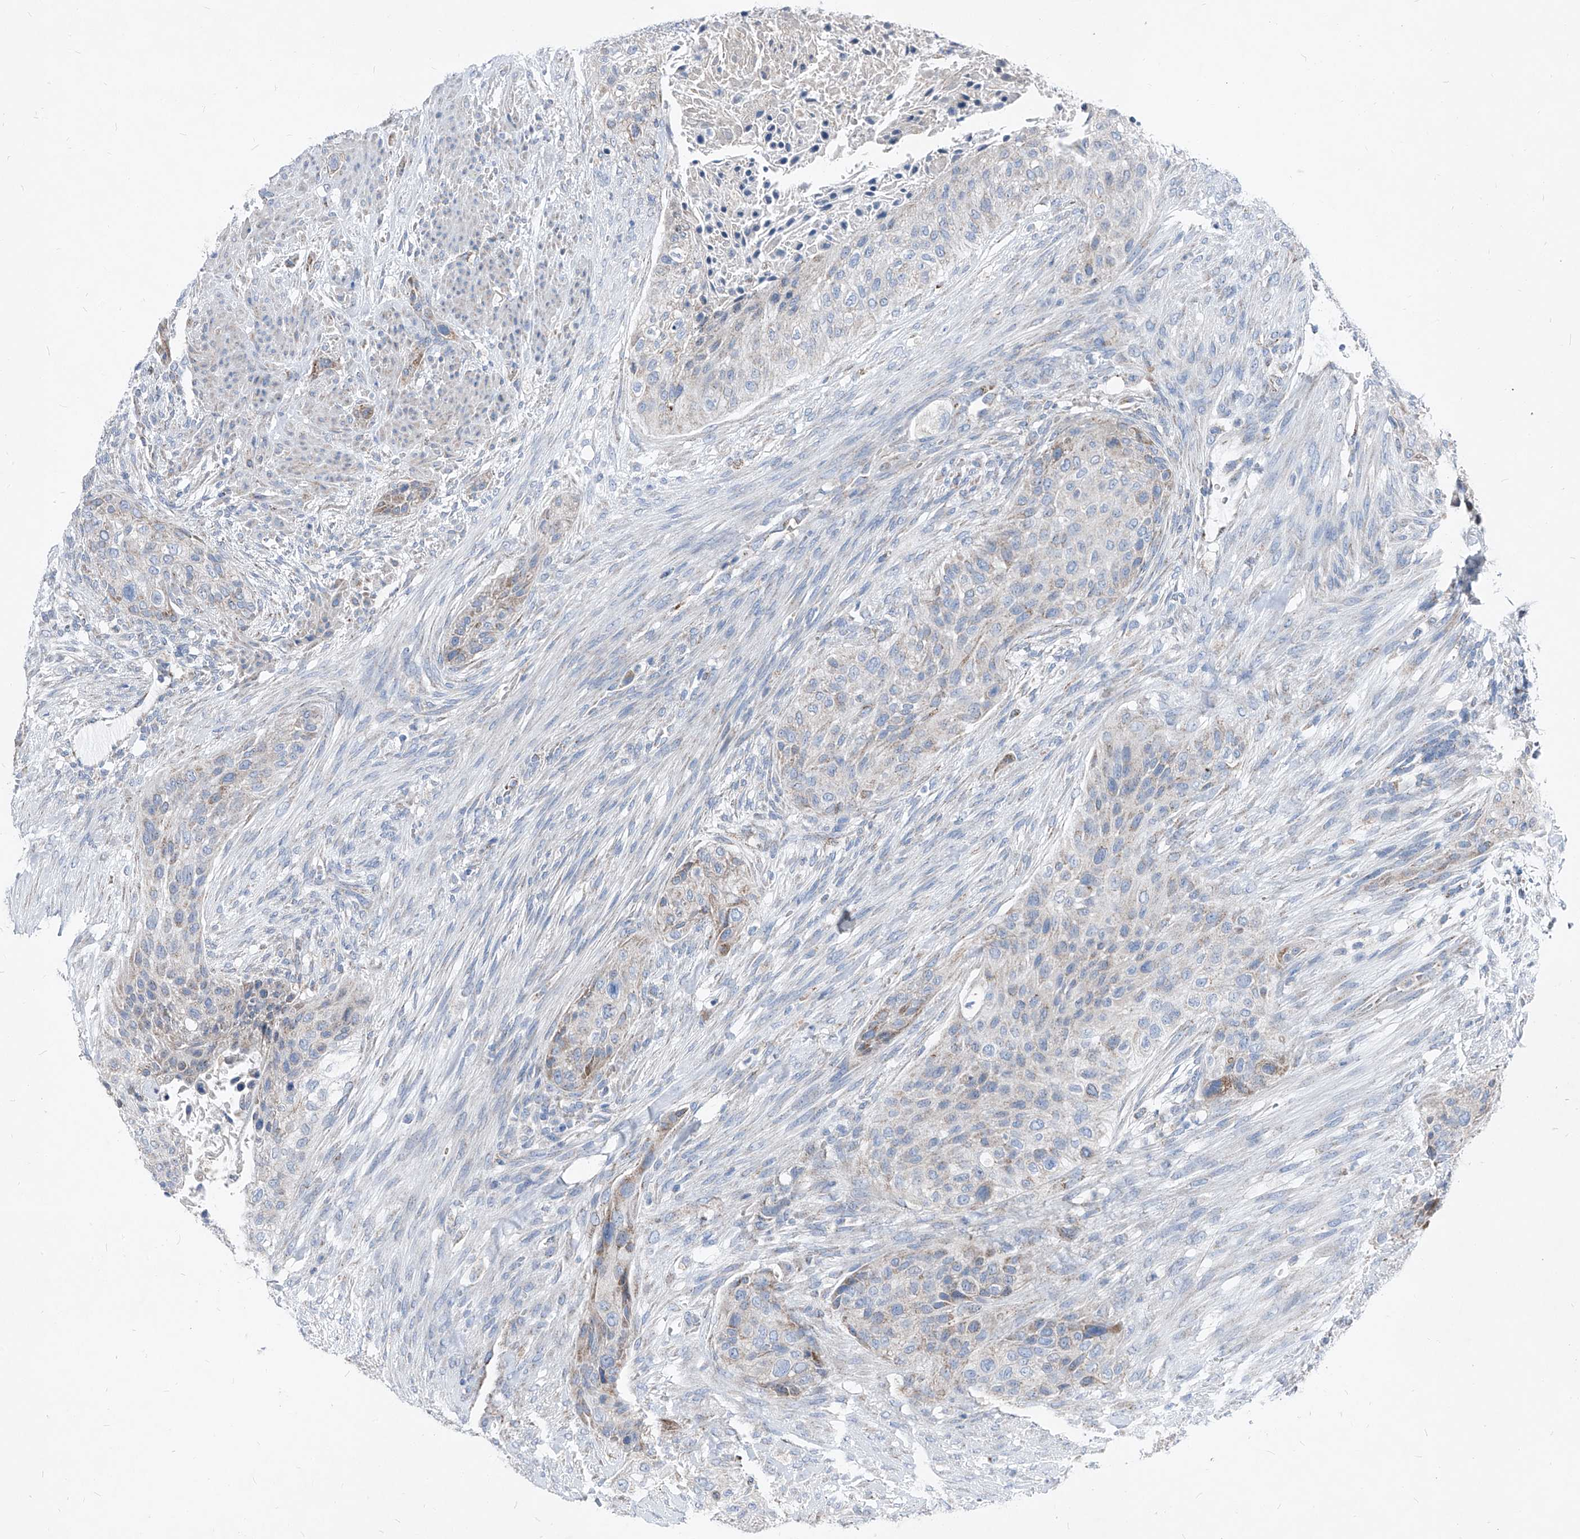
{"staining": {"intensity": "weak", "quantity": "<25%", "location": "cytoplasmic/membranous"}, "tissue": "urothelial cancer", "cell_type": "Tumor cells", "image_type": "cancer", "snomed": [{"axis": "morphology", "description": "Urothelial carcinoma, High grade"}, {"axis": "topography", "description": "Urinary bladder"}], "caption": "A high-resolution image shows immunohistochemistry staining of urothelial cancer, which reveals no significant positivity in tumor cells.", "gene": "AGPS", "patient": {"sex": "male", "age": 35}}